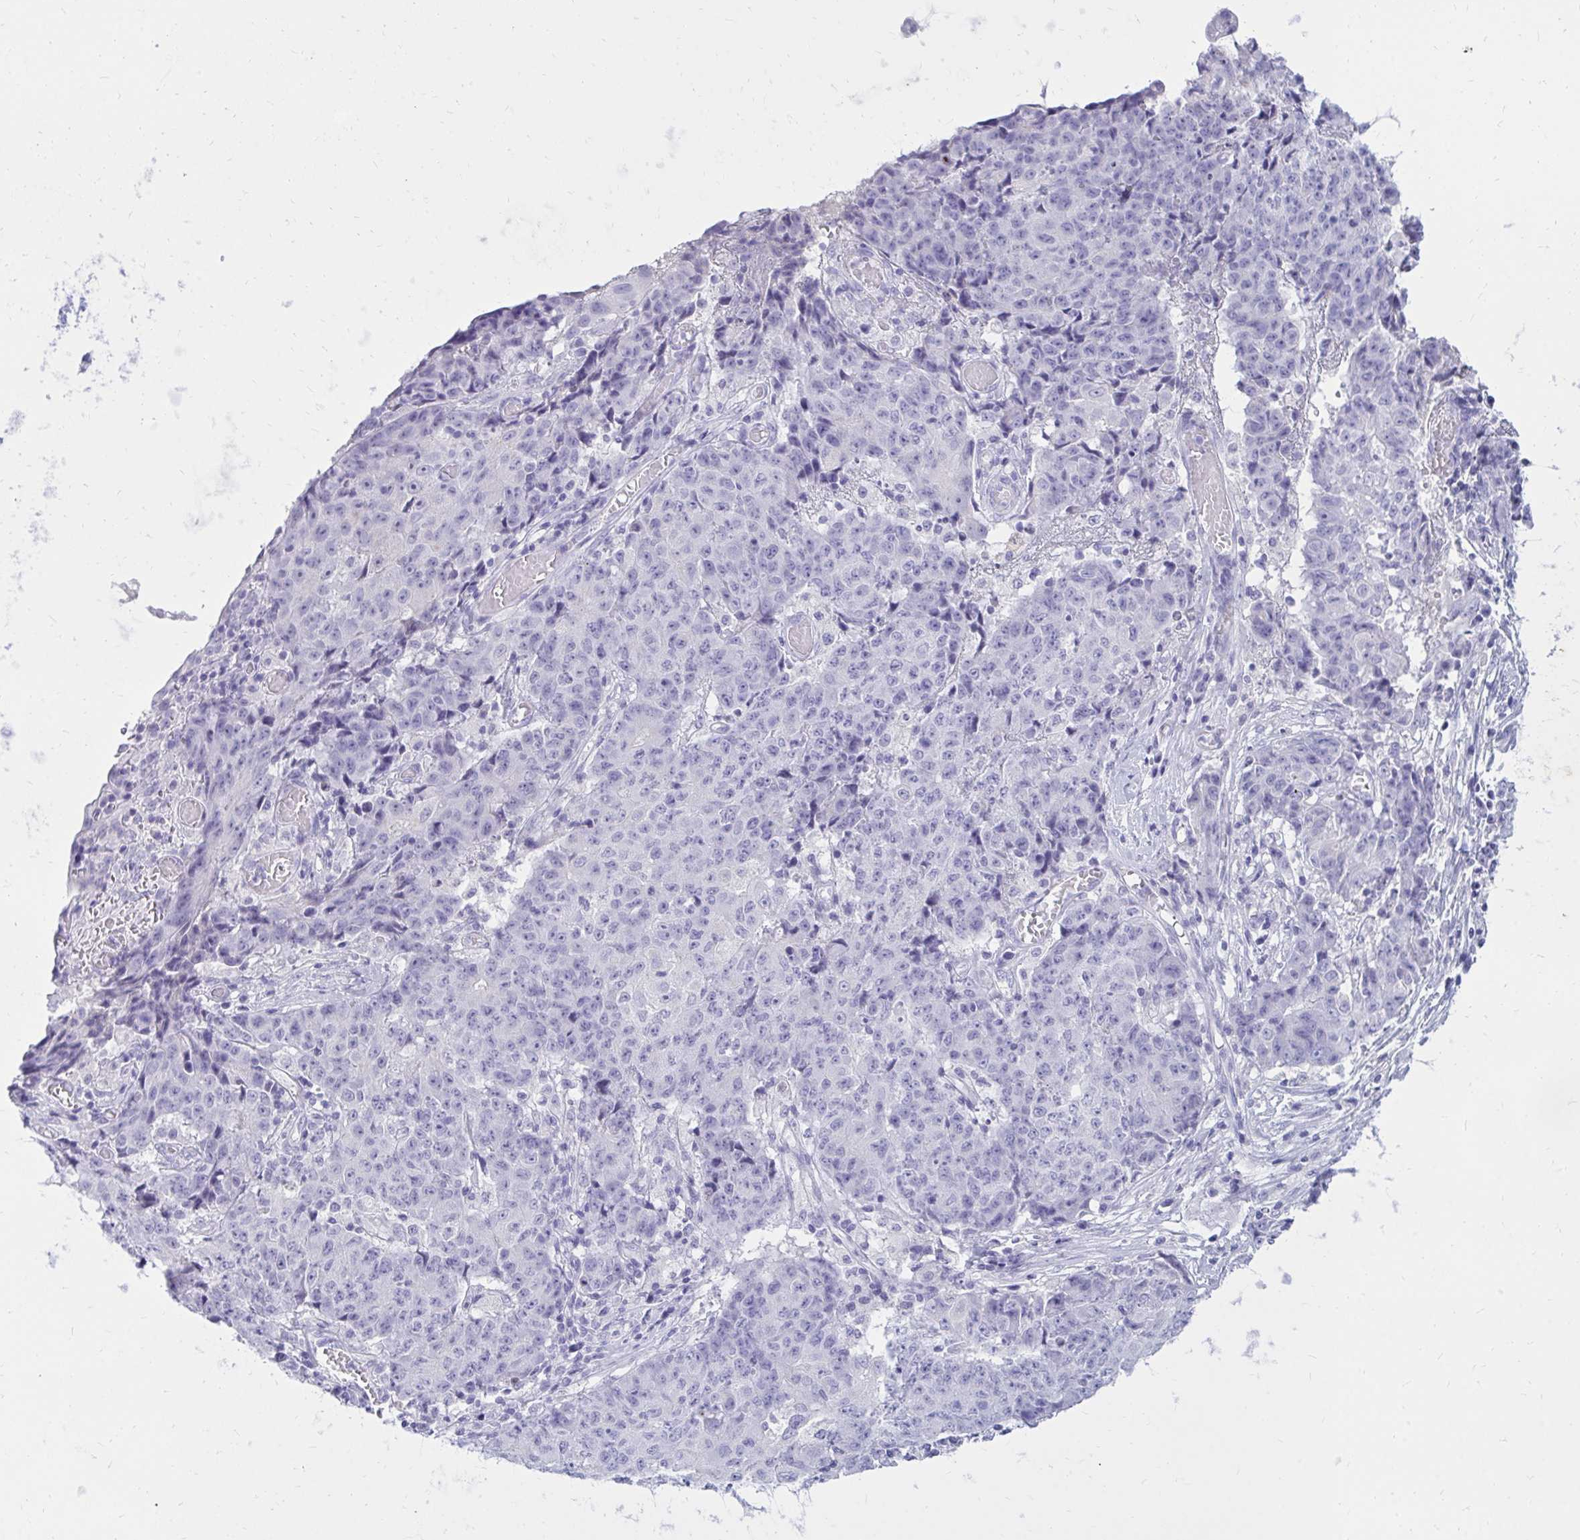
{"staining": {"intensity": "negative", "quantity": "none", "location": "none"}, "tissue": "ovarian cancer", "cell_type": "Tumor cells", "image_type": "cancer", "snomed": [{"axis": "morphology", "description": "Carcinoma, endometroid"}, {"axis": "topography", "description": "Ovary"}], "caption": "Immunohistochemical staining of human ovarian cancer exhibits no significant staining in tumor cells.", "gene": "NANOGNB", "patient": {"sex": "female", "age": 42}}